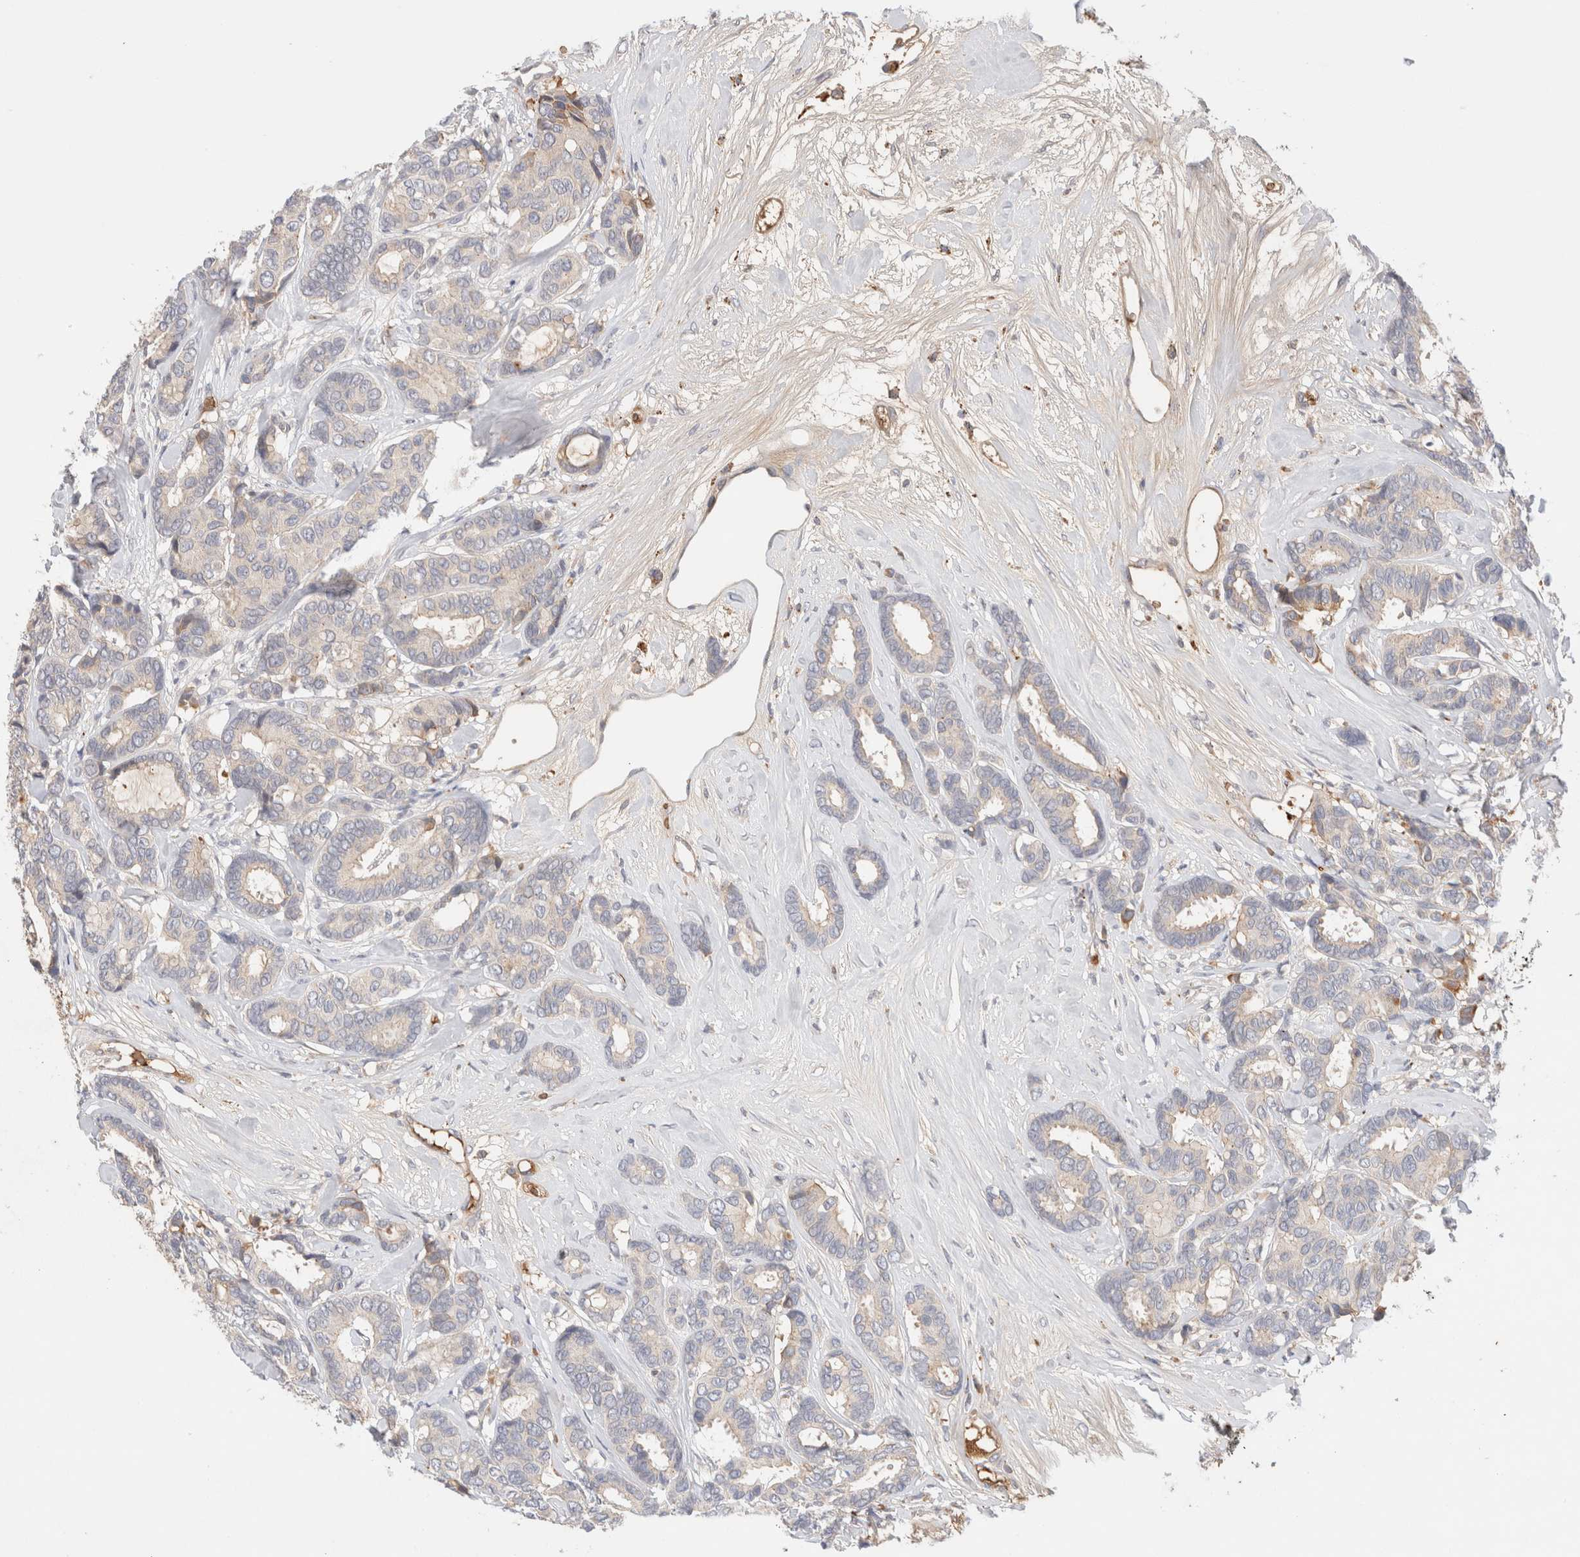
{"staining": {"intensity": "weak", "quantity": "<25%", "location": "cytoplasmic/membranous"}, "tissue": "breast cancer", "cell_type": "Tumor cells", "image_type": "cancer", "snomed": [{"axis": "morphology", "description": "Duct carcinoma"}, {"axis": "topography", "description": "Breast"}], "caption": "Tumor cells show no significant staining in breast cancer.", "gene": "MST1", "patient": {"sex": "female", "age": 87}}